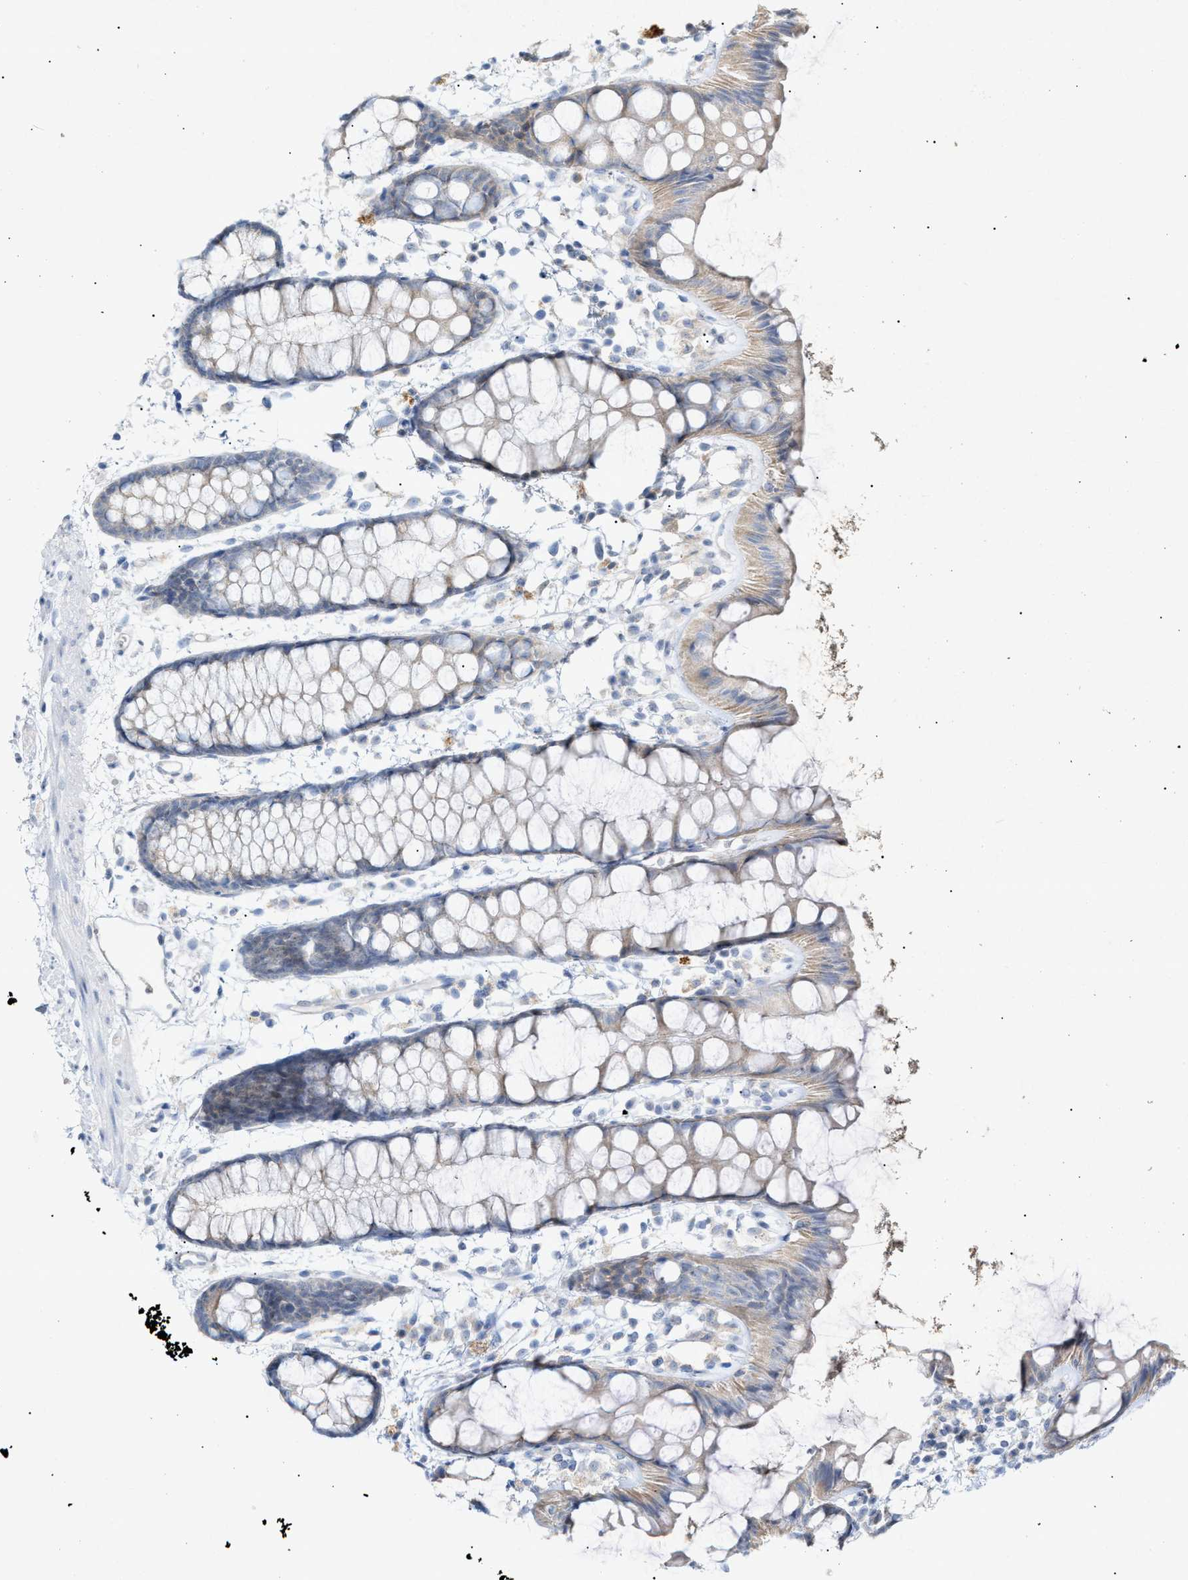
{"staining": {"intensity": "weak", "quantity": "25%-75%", "location": "cytoplasmic/membranous"}, "tissue": "rectum", "cell_type": "Glandular cells", "image_type": "normal", "snomed": [{"axis": "morphology", "description": "Normal tissue, NOS"}, {"axis": "topography", "description": "Rectum"}], "caption": "Immunohistochemical staining of benign human rectum reveals weak cytoplasmic/membranous protein expression in about 25%-75% of glandular cells. The staining was performed using DAB, with brown indicating positive protein expression. Nuclei are stained blue with hematoxylin.", "gene": "SLC25A31", "patient": {"sex": "female", "age": 66}}